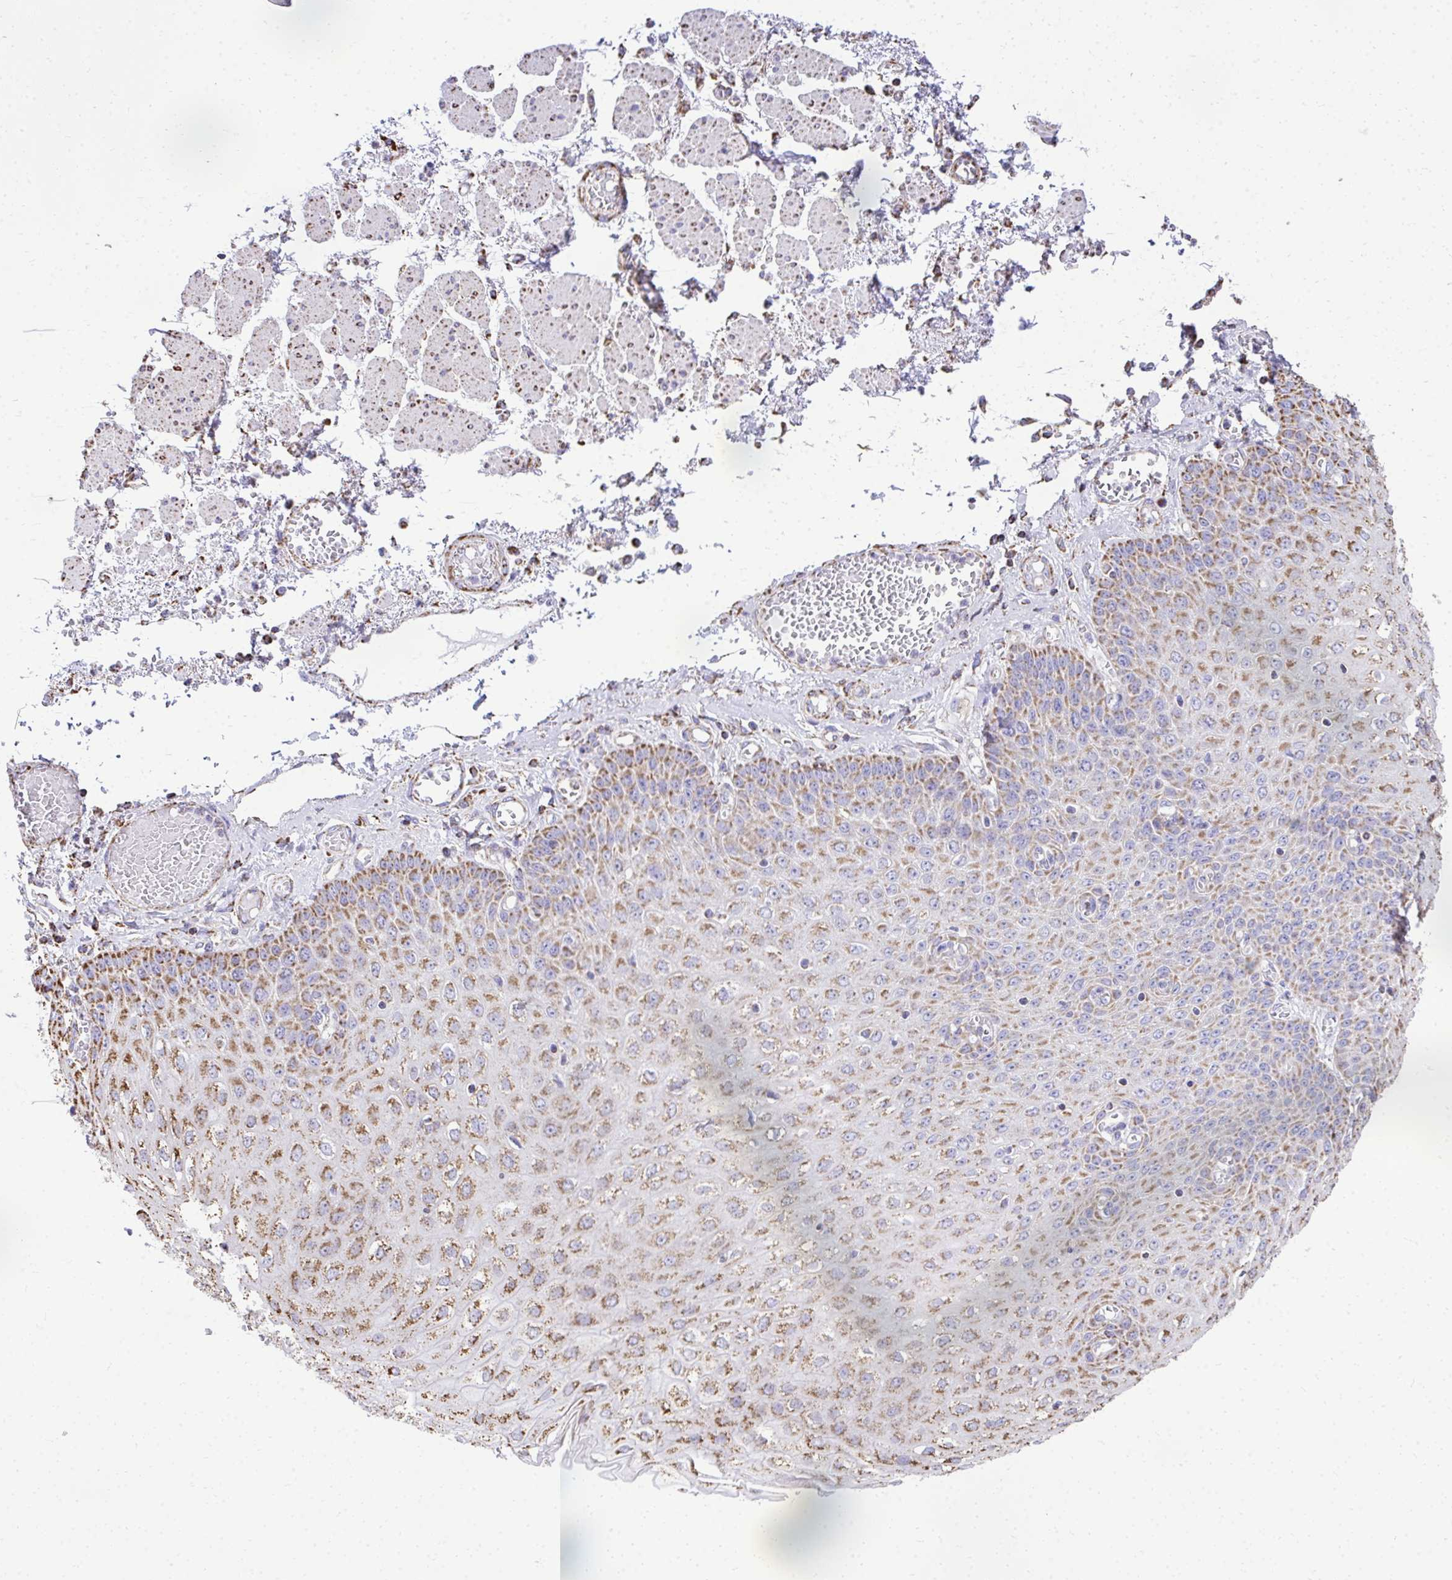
{"staining": {"intensity": "moderate", "quantity": ">75%", "location": "cytoplasmic/membranous"}, "tissue": "esophagus", "cell_type": "Squamous epithelial cells", "image_type": "normal", "snomed": [{"axis": "morphology", "description": "Normal tissue, NOS"}, {"axis": "morphology", "description": "Adenocarcinoma, NOS"}, {"axis": "topography", "description": "Esophagus"}], "caption": "A brown stain labels moderate cytoplasmic/membranous expression of a protein in squamous epithelial cells of benign human esophagus. Nuclei are stained in blue.", "gene": "MPZL2", "patient": {"sex": "male", "age": 81}}